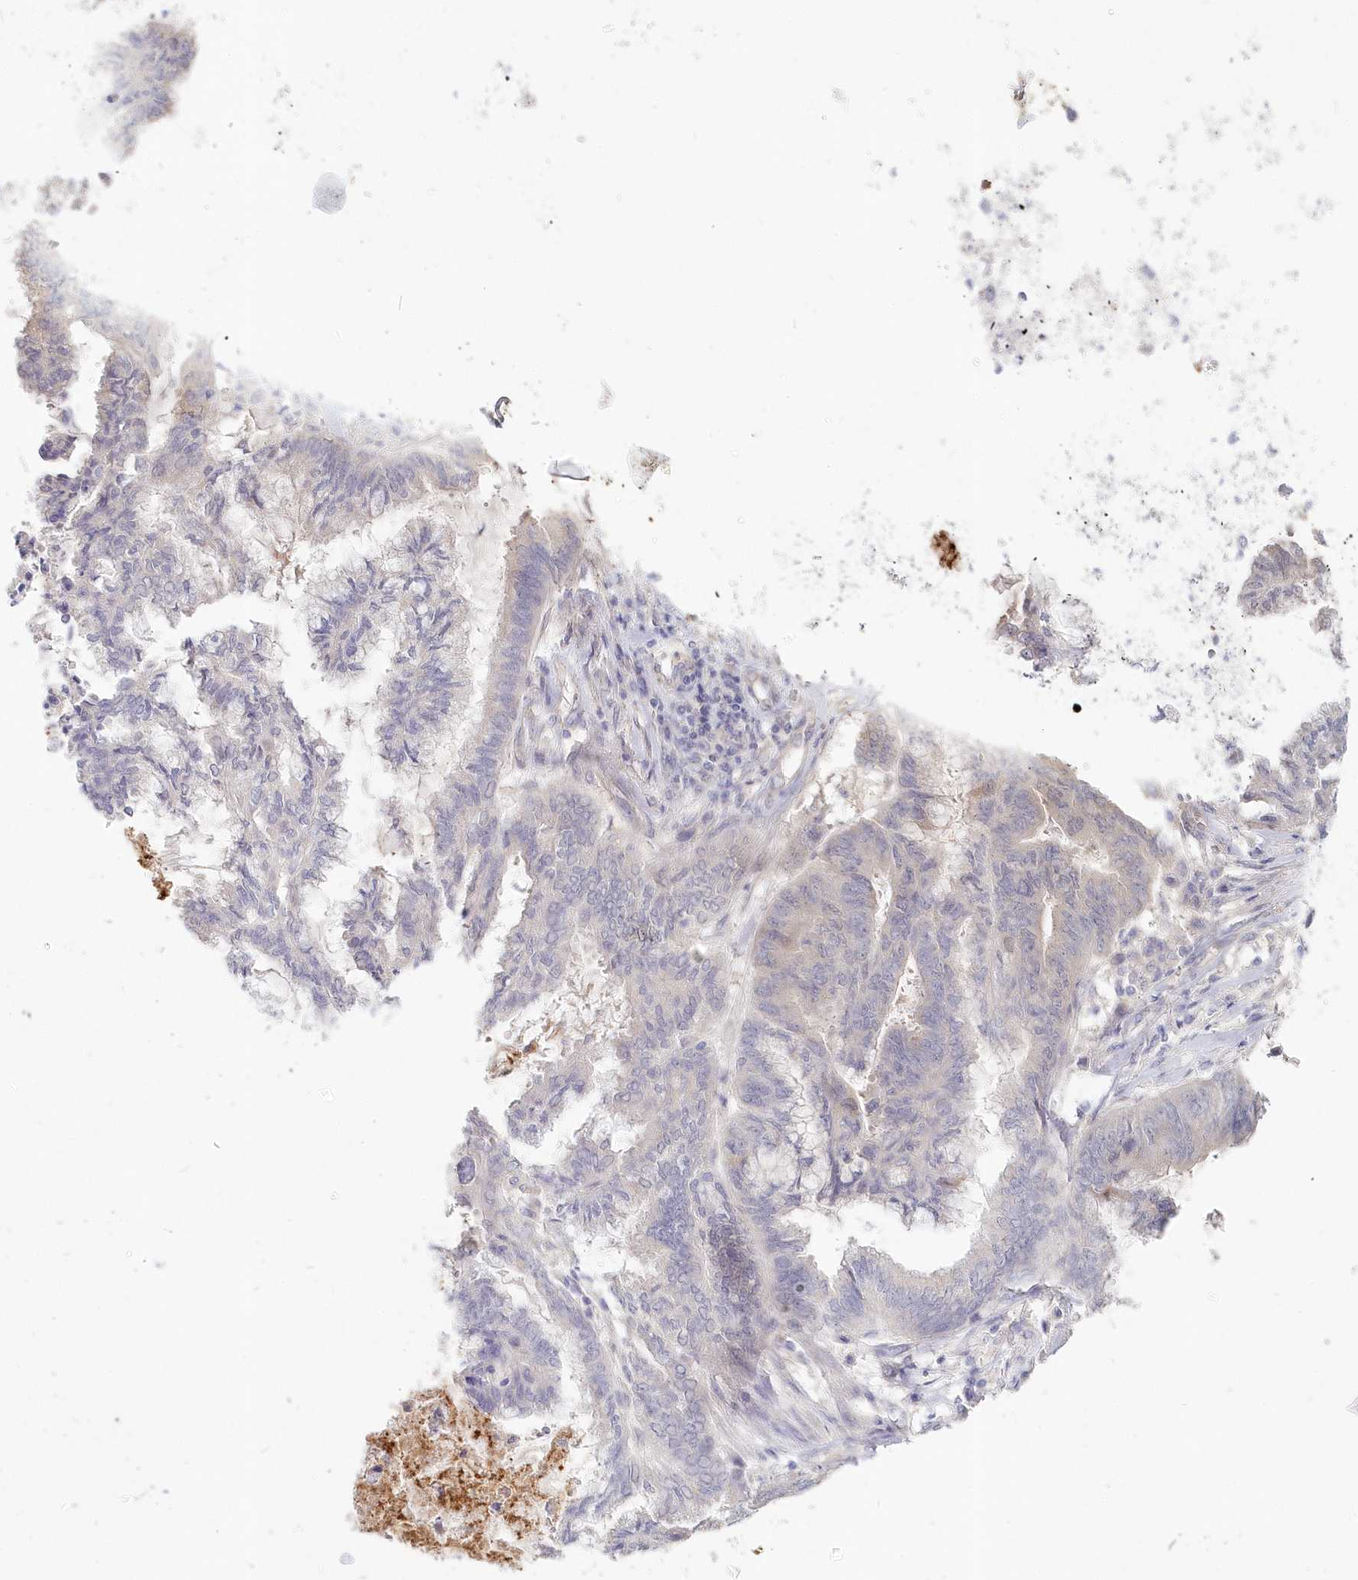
{"staining": {"intensity": "negative", "quantity": "none", "location": "none"}, "tissue": "endometrial cancer", "cell_type": "Tumor cells", "image_type": "cancer", "snomed": [{"axis": "morphology", "description": "Adenocarcinoma, NOS"}, {"axis": "topography", "description": "Endometrium"}], "caption": "This image is of adenocarcinoma (endometrial) stained with immunohistochemistry (IHC) to label a protein in brown with the nuclei are counter-stained blue. There is no positivity in tumor cells.", "gene": "KATNA1", "patient": {"sex": "female", "age": 86}}